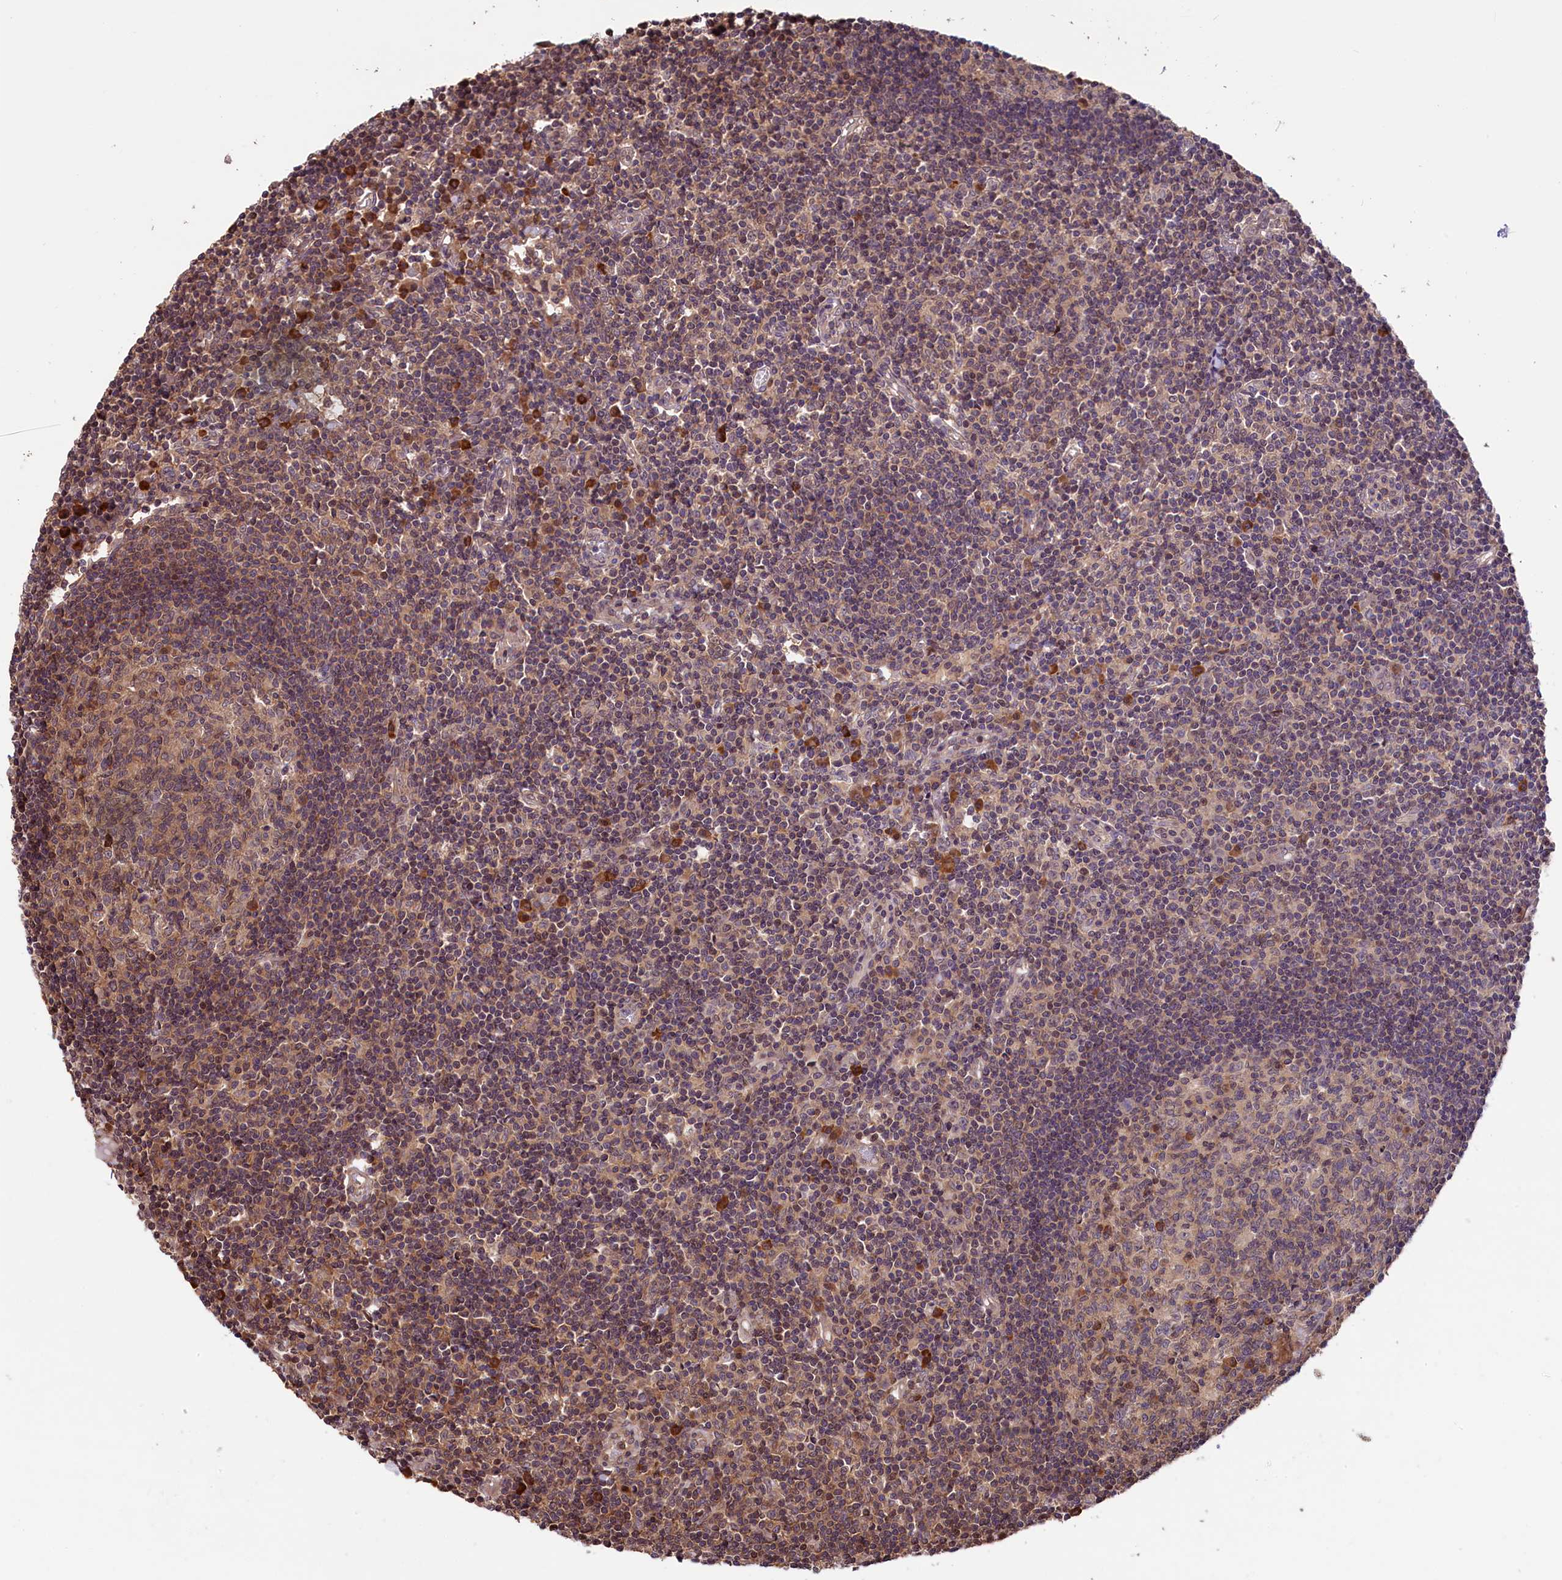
{"staining": {"intensity": "moderate", "quantity": "<25%", "location": "cytoplasmic/membranous,nuclear"}, "tissue": "lymph node", "cell_type": "Germinal center cells", "image_type": "normal", "snomed": [{"axis": "morphology", "description": "Normal tissue, NOS"}, {"axis": "topography", "description": "Lymph node"}], "caption": "Immunohistochemistry (DAB (3,3'-diaminobenzidine)) staining of normal lymph node reveals moderate cytoplasmic/membranous,nuclear protein positivity in about <25% of germinal center cells.", "gene": "RIC8A", "patient": {"sex": "female", "age": 55}}